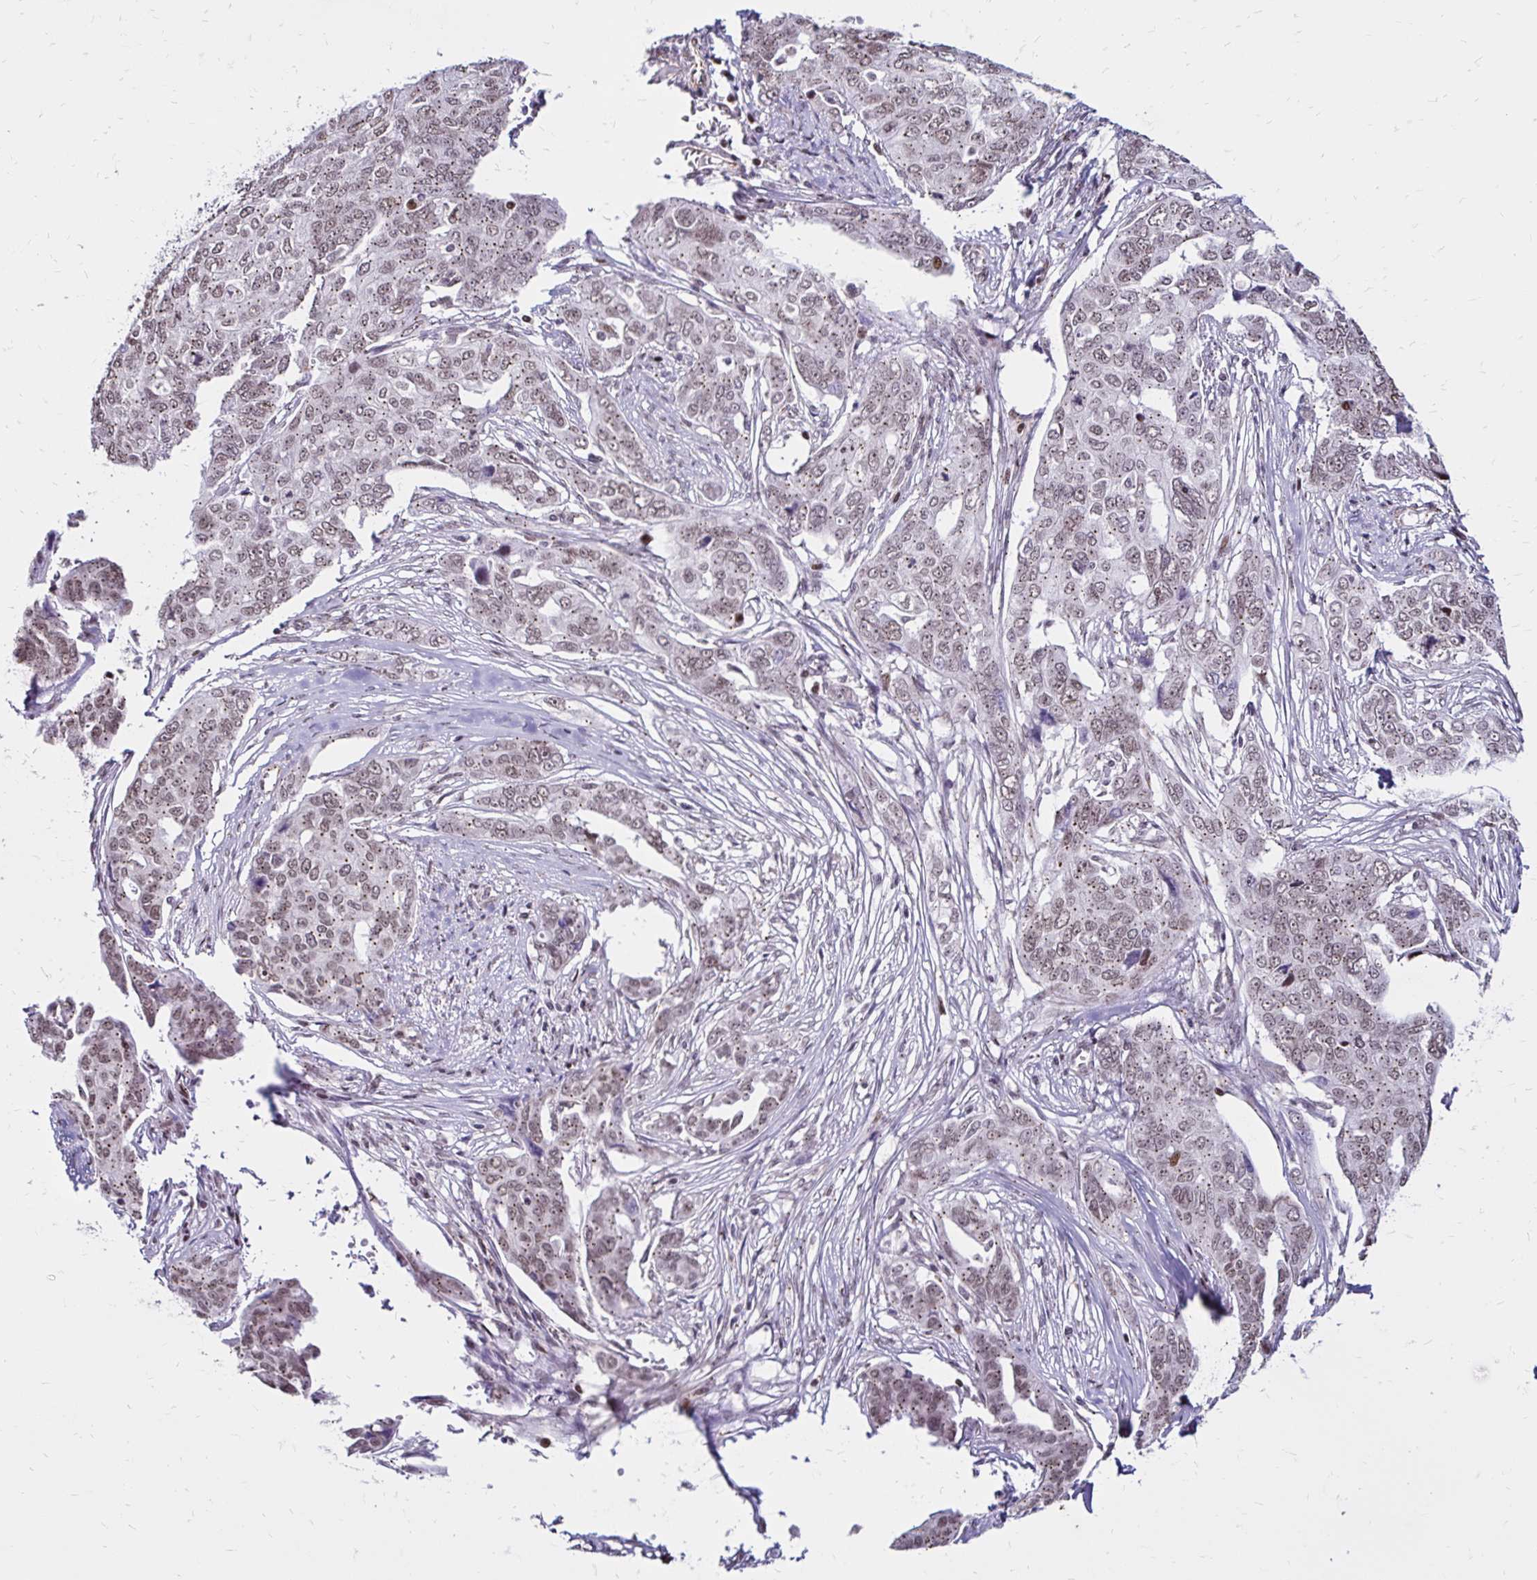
{"staining": {"intensity": "weak", "quantity": ">75%", "location": "cytoplasmic/membranous,nuclear"}, "tissue": "ovarian cancer", "cell_type": "Tumor cells", "image_type": "cancer", "snomed": [{"axis": "morphology", "description": "Carcinoma, endometroid"}, {"axis": "topography", "description": "Ovary"}], "caption": "Immunohistochemistry (DAB) staining of endometroid carcinoma (ovarian) demonstrates weak cytoplasmic/membranous and nuclear protein positivity in about >75% of tumor cells.", "gene": "TOB1", "patient": {"sex": "female", "age": 70}}